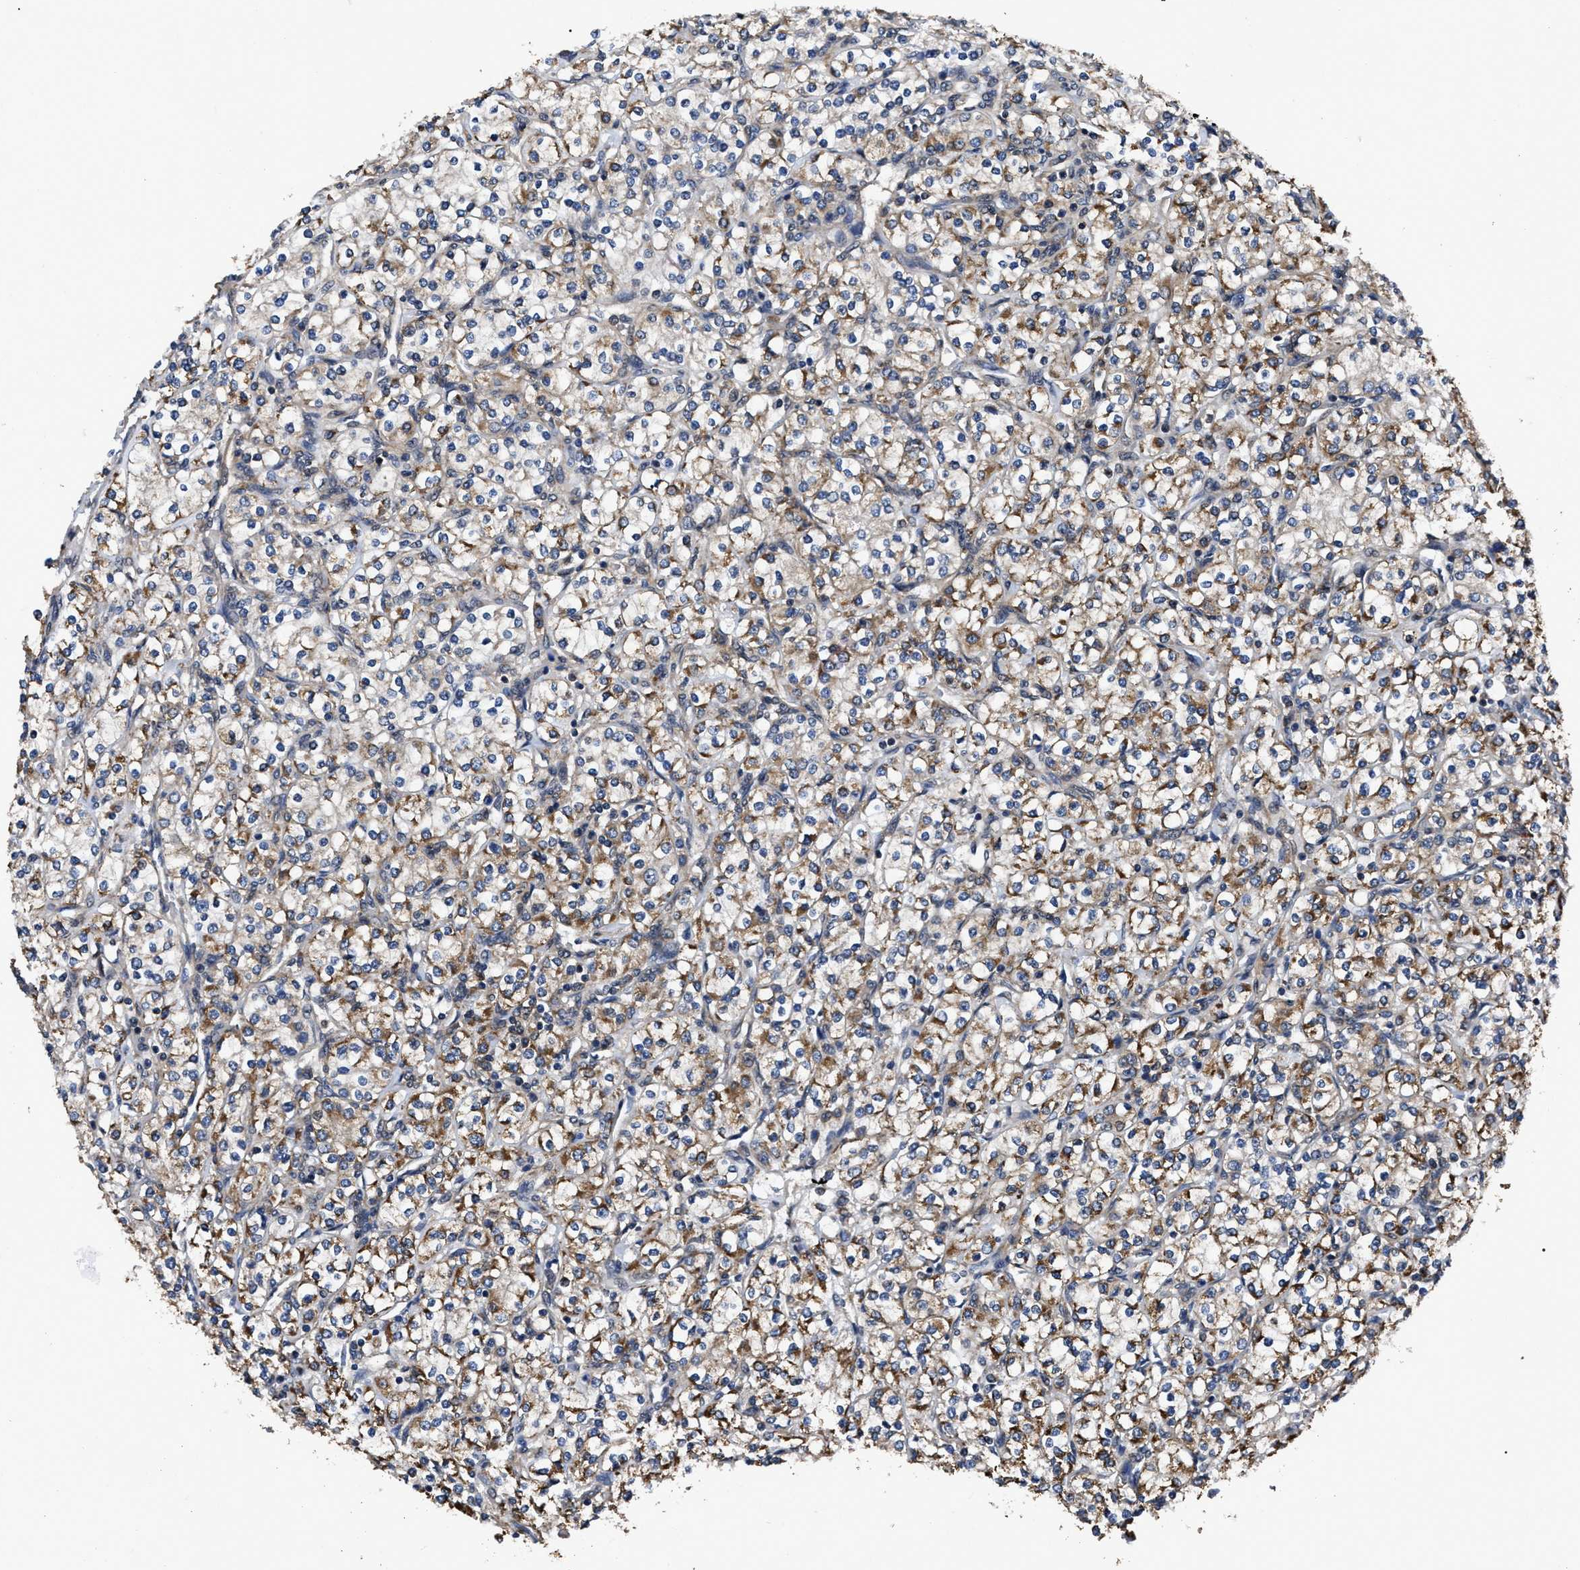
{"staining": {"intensity": "moderate", "quantity": ">75%", "location": "cytoplasmic/membranous"}, "tissue": "renal cancer", "cell_type": "Tumor cells", "image_type": "cancer", "snomed": [{"axis": "morphology", "description": "Adenocarcinoma, NOS"}, {"axis": "topography", "description": "Kidney"}], "caption": "Renal adenocarcinoma stained for a protein (brown) exhibits moderate cytoplasmic/membranous positive positivity in about >75% of tumor cells.", "gene": "GET4", "patient": {"sex": "male", "age": 77}}